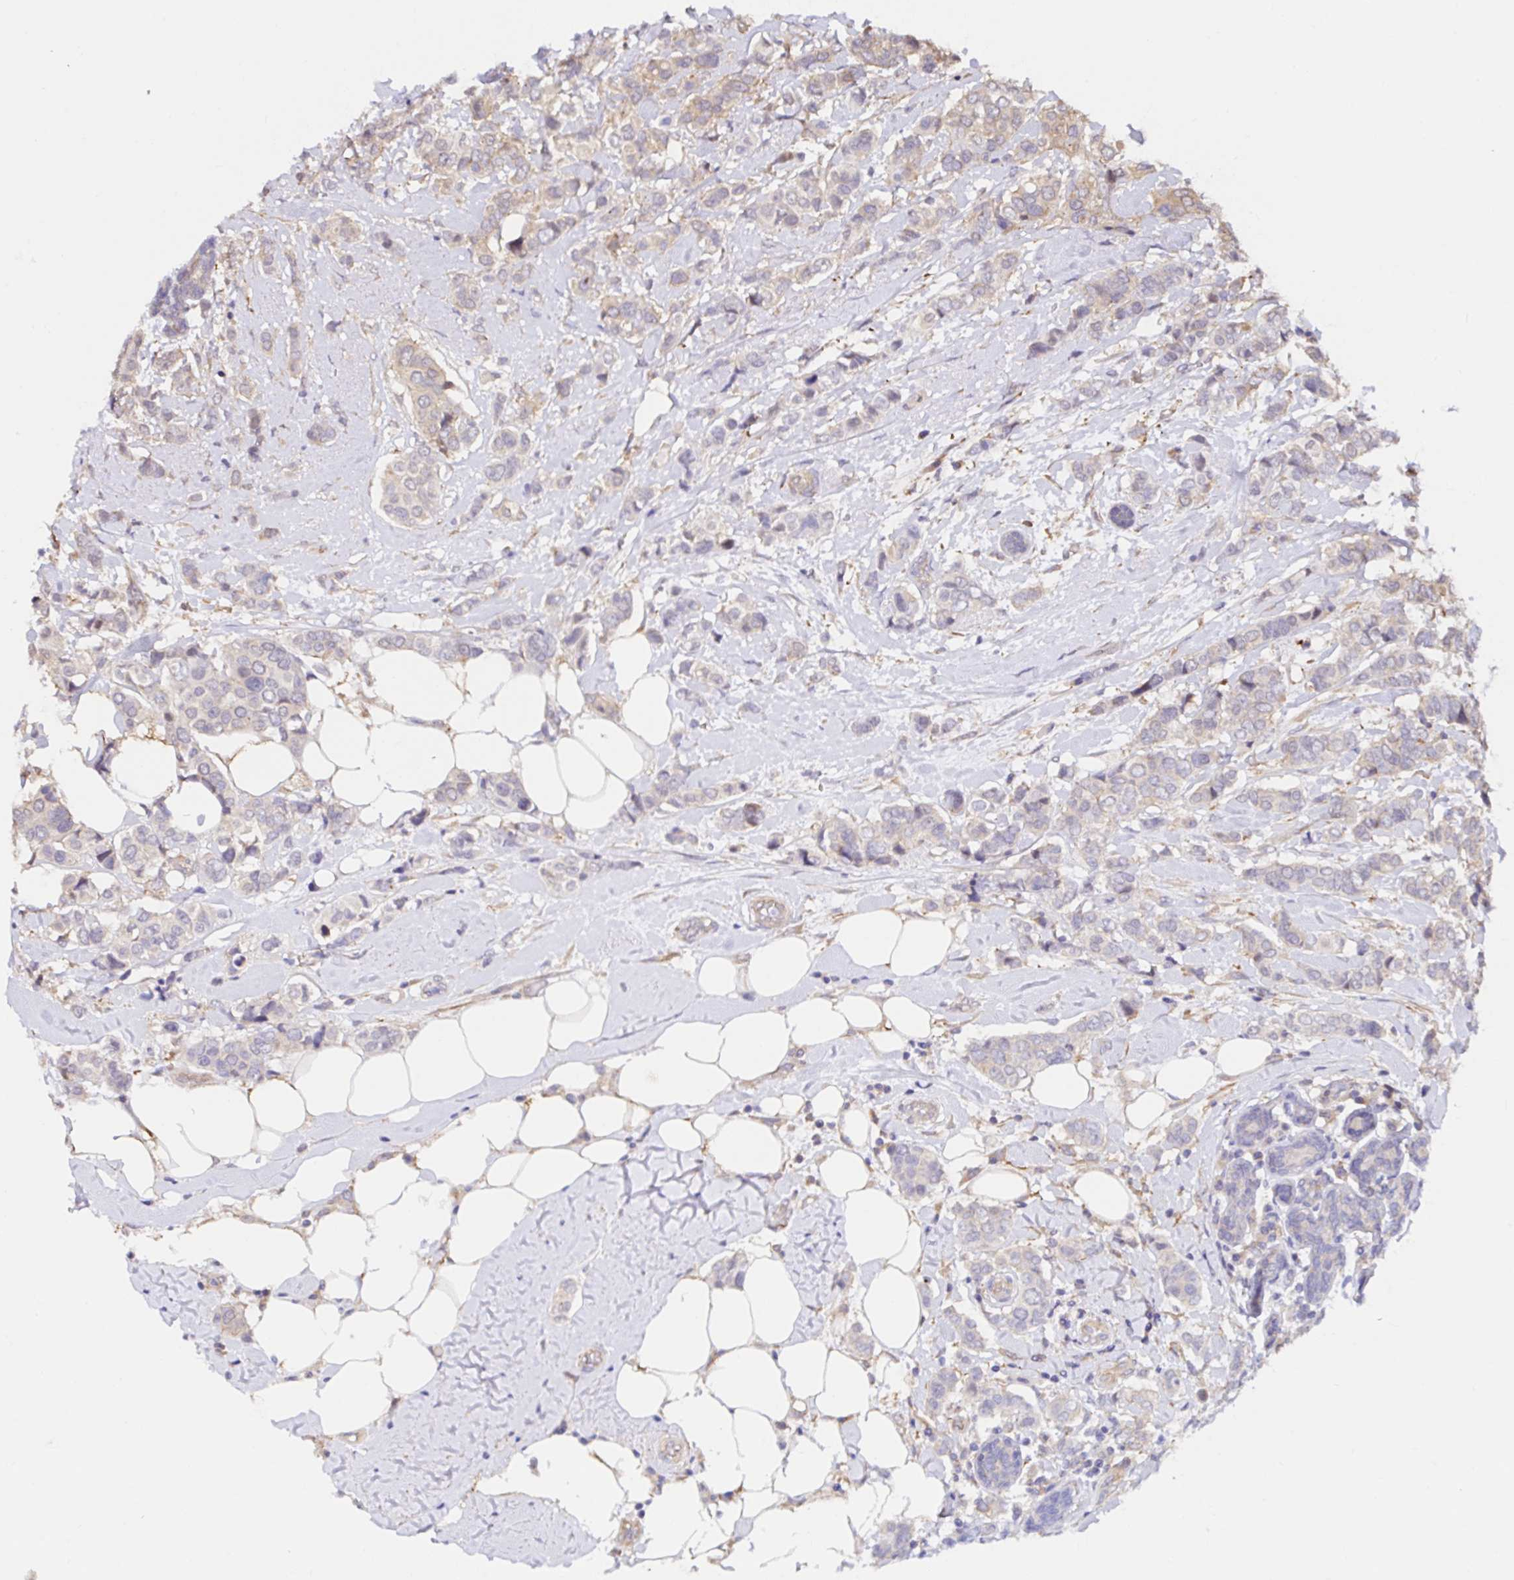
{"staining": {"intensity": "weak", "quantity": "<25%", "location": "cytoplasmic/membranous"}, "tissue": "breast cancer", "cell_type": "Tumor cells", "image_type": "cancer", "snomed": [{"axis": "morphology", "description": "Lobular carcinoma"}, {"axis": "topography", "description": "Breast"}], "caption": "DAB immunohistochemical staining of lobular carcinoma (breast) shows no significant staining in tumor cells. (DAB (3,3'-diaminobenzidine) immunohistochemistry visualized using brightfield microscopy, high magnification).", "gene": "RSRP1", "patient": {"sex": "female", "age": 51}}